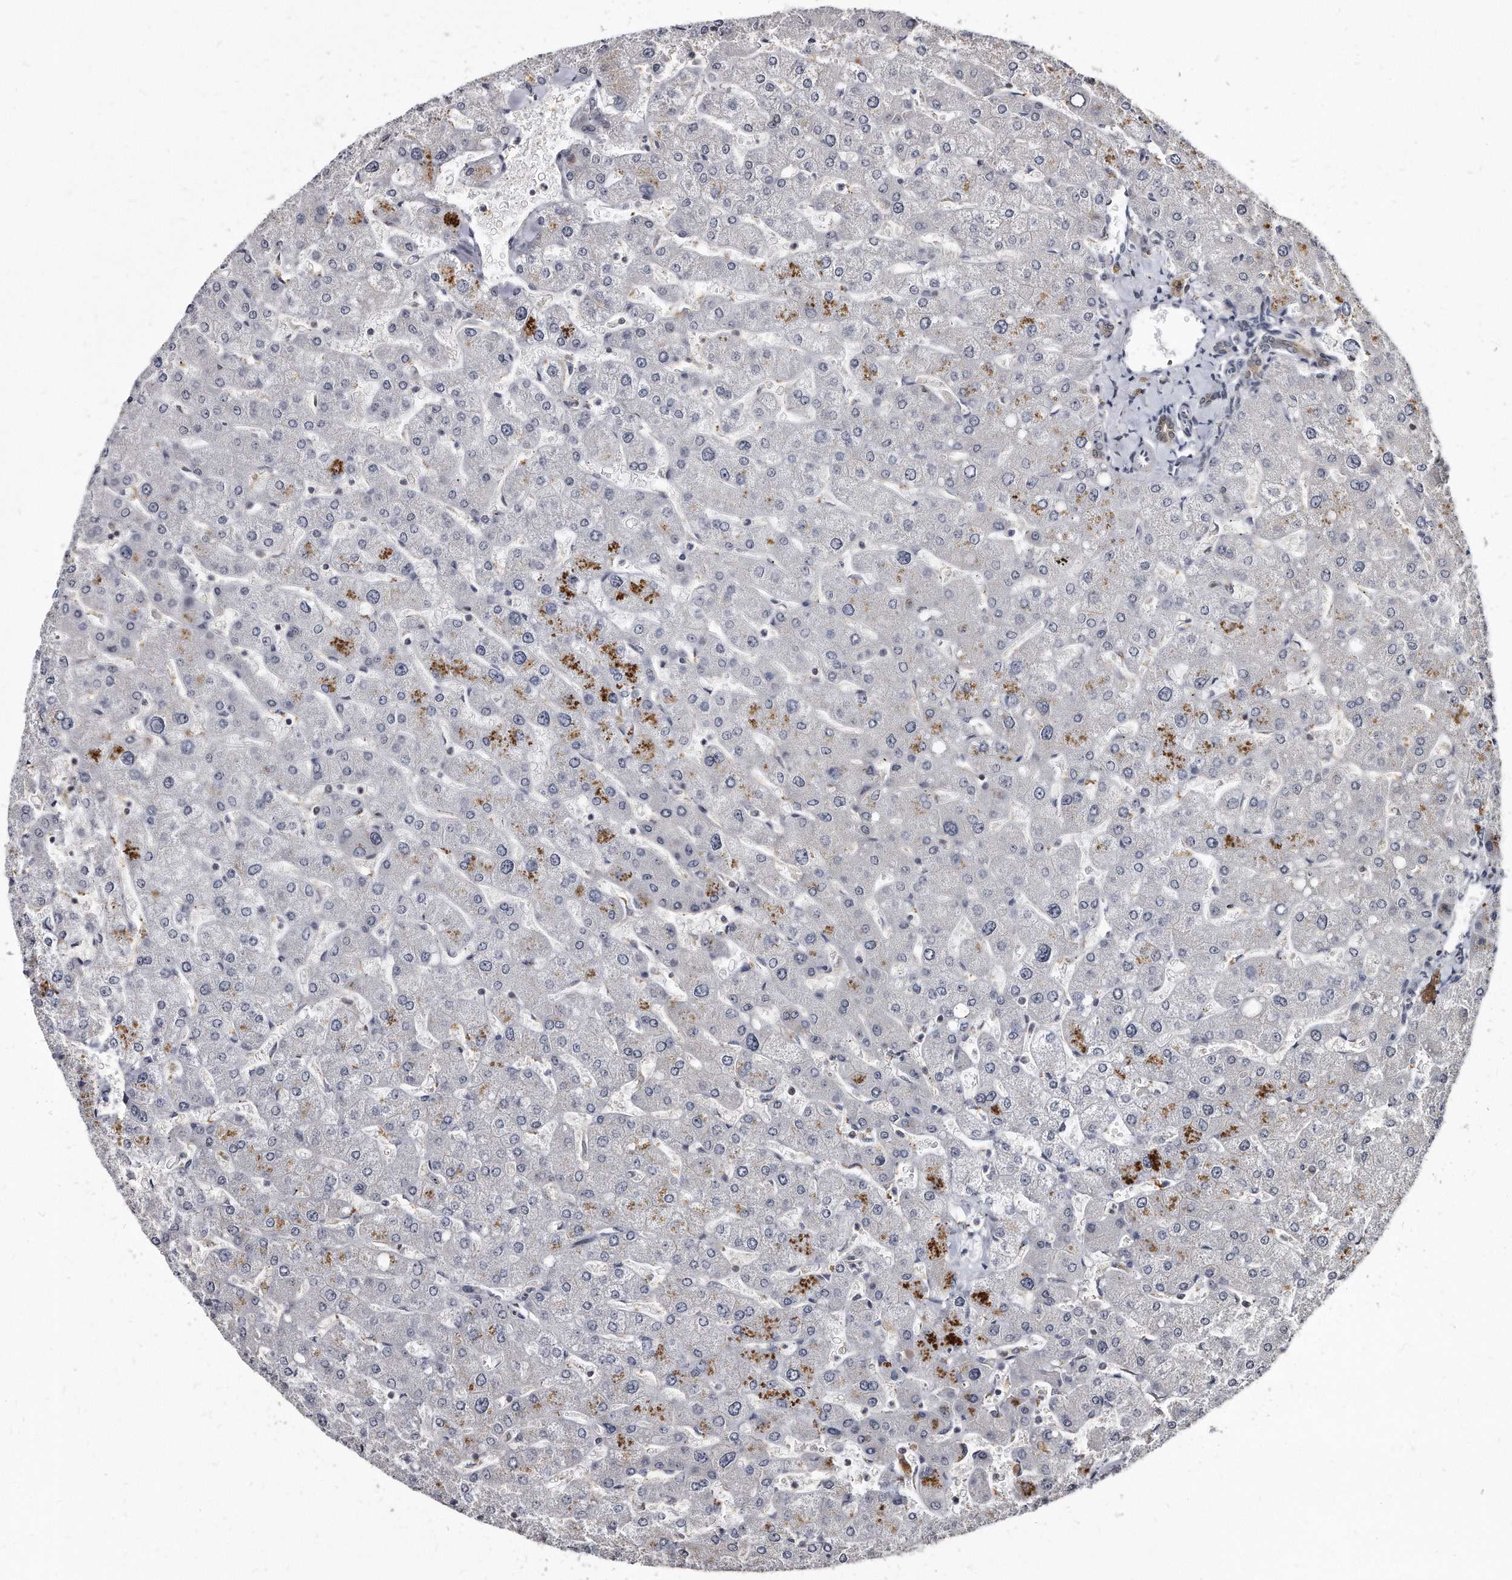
{"staining": {"intensity": "negative", "quantity": "none", "location": "none"}, "tissue": "liver", "cell_type": "Cholangiocytes", "image_type": "normal", "snomed": [{"axis": "morphology", "description": "Normal tissue, NOS"}, {"axis": "topography", "description": "Liver"}], "caption": "Protein analysis of normal liver exhibits no significant staining in cholangiocytes. (DAB immunohistochemistry, high magnification).", "gene": "KLHDC3", "patient": {"sex": "male", "age": 55}}